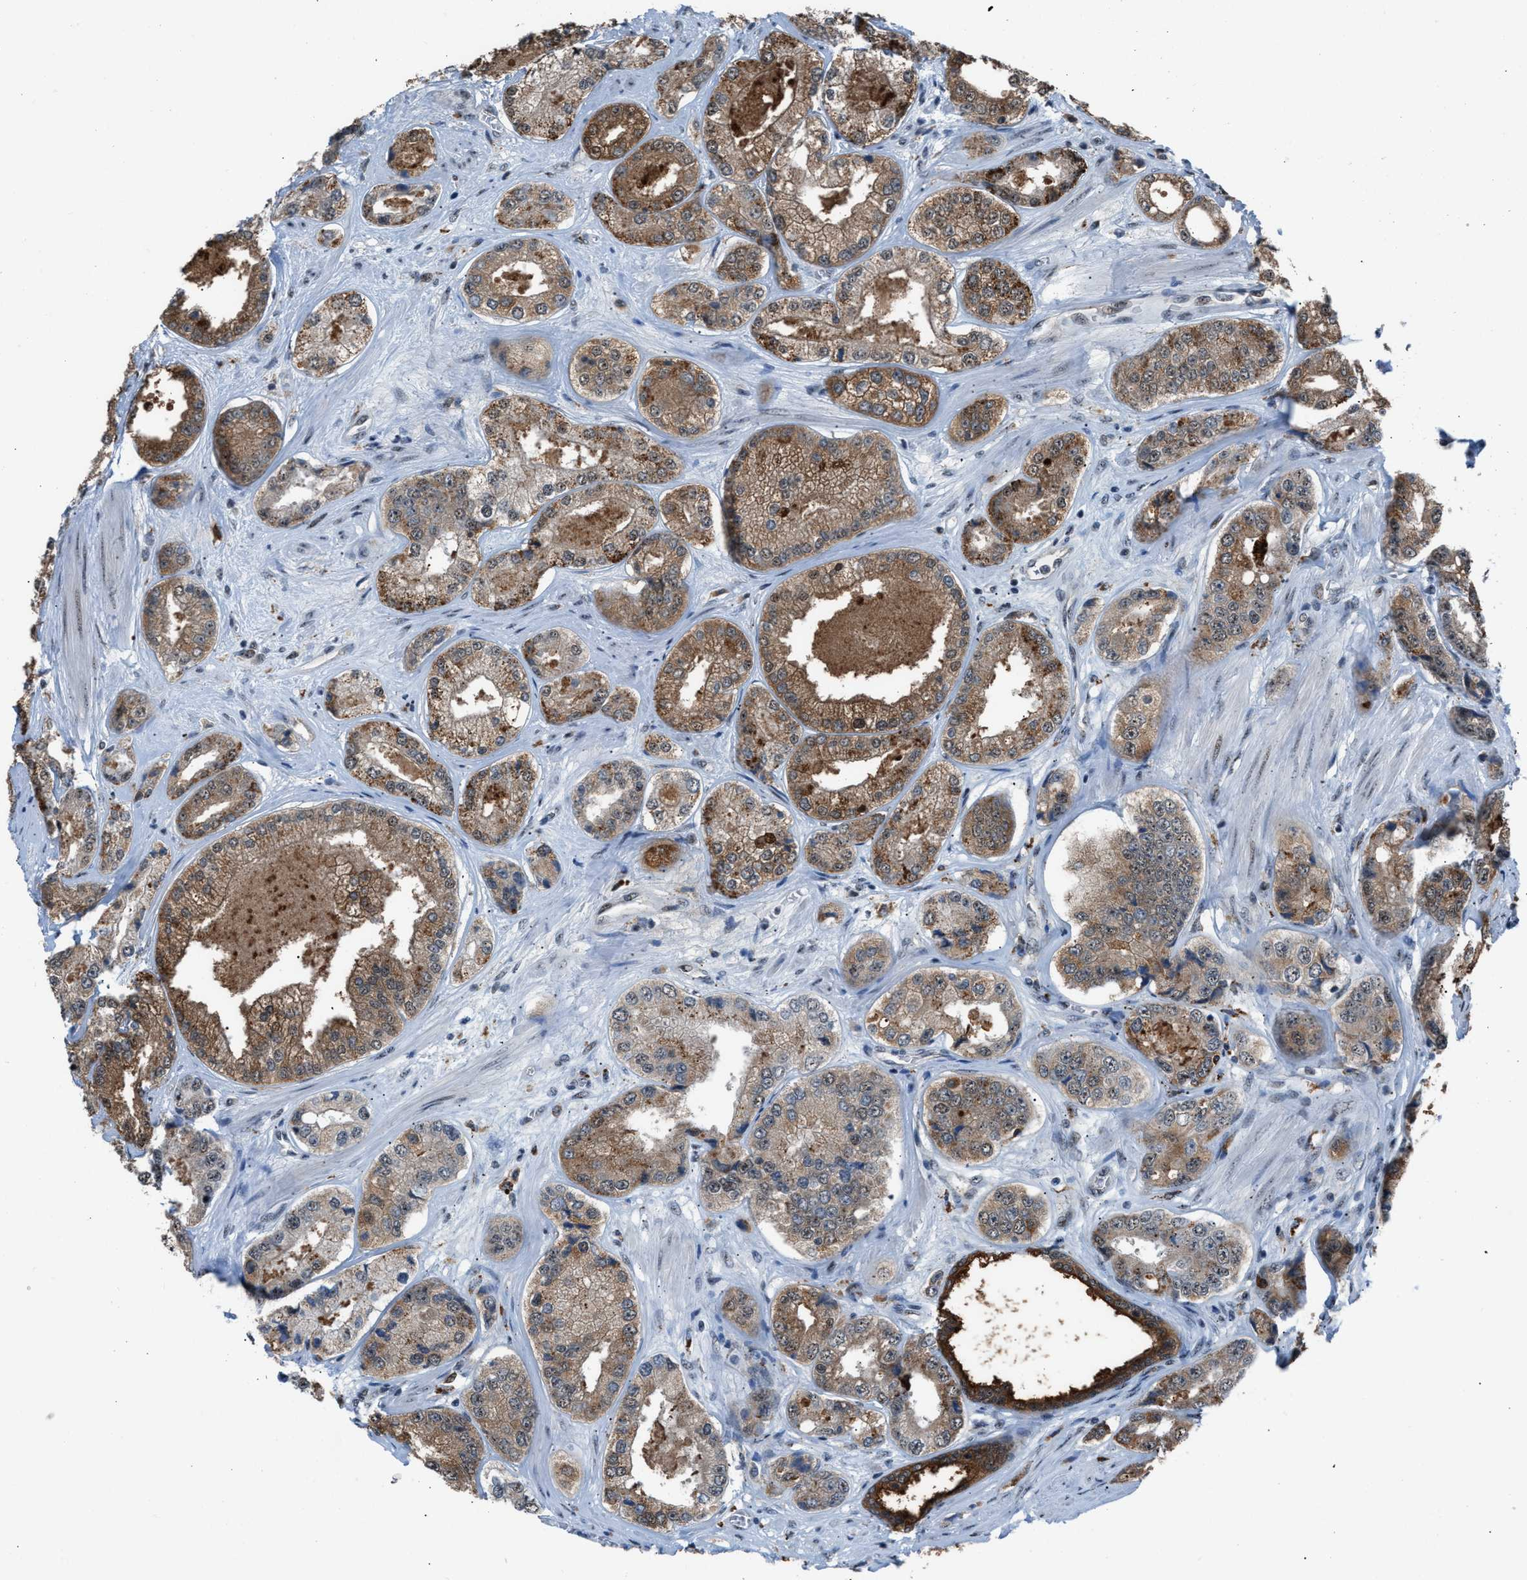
{"staining": {"intensity": "moderate", "quantity": ">75%", "location": "cytoplasmic/membranous"}, "tissue": "prostate cancer", "cell_type": "Tumor cells", "image_type": "cancer", "snomed": [{"axis": "morphology", "description": "Adenocarcinoma, High grade"}, {"axis": "topography", "description": "Prostate"}], "caption": "This image displays immunohistochemistry staining of human prostate cancer, with medium moderate cytoplasmic/membranous positivity in approximately >75% of tumor cells.", "gene": "CENPP", "patient": {"sex": "male", "age": 61}}